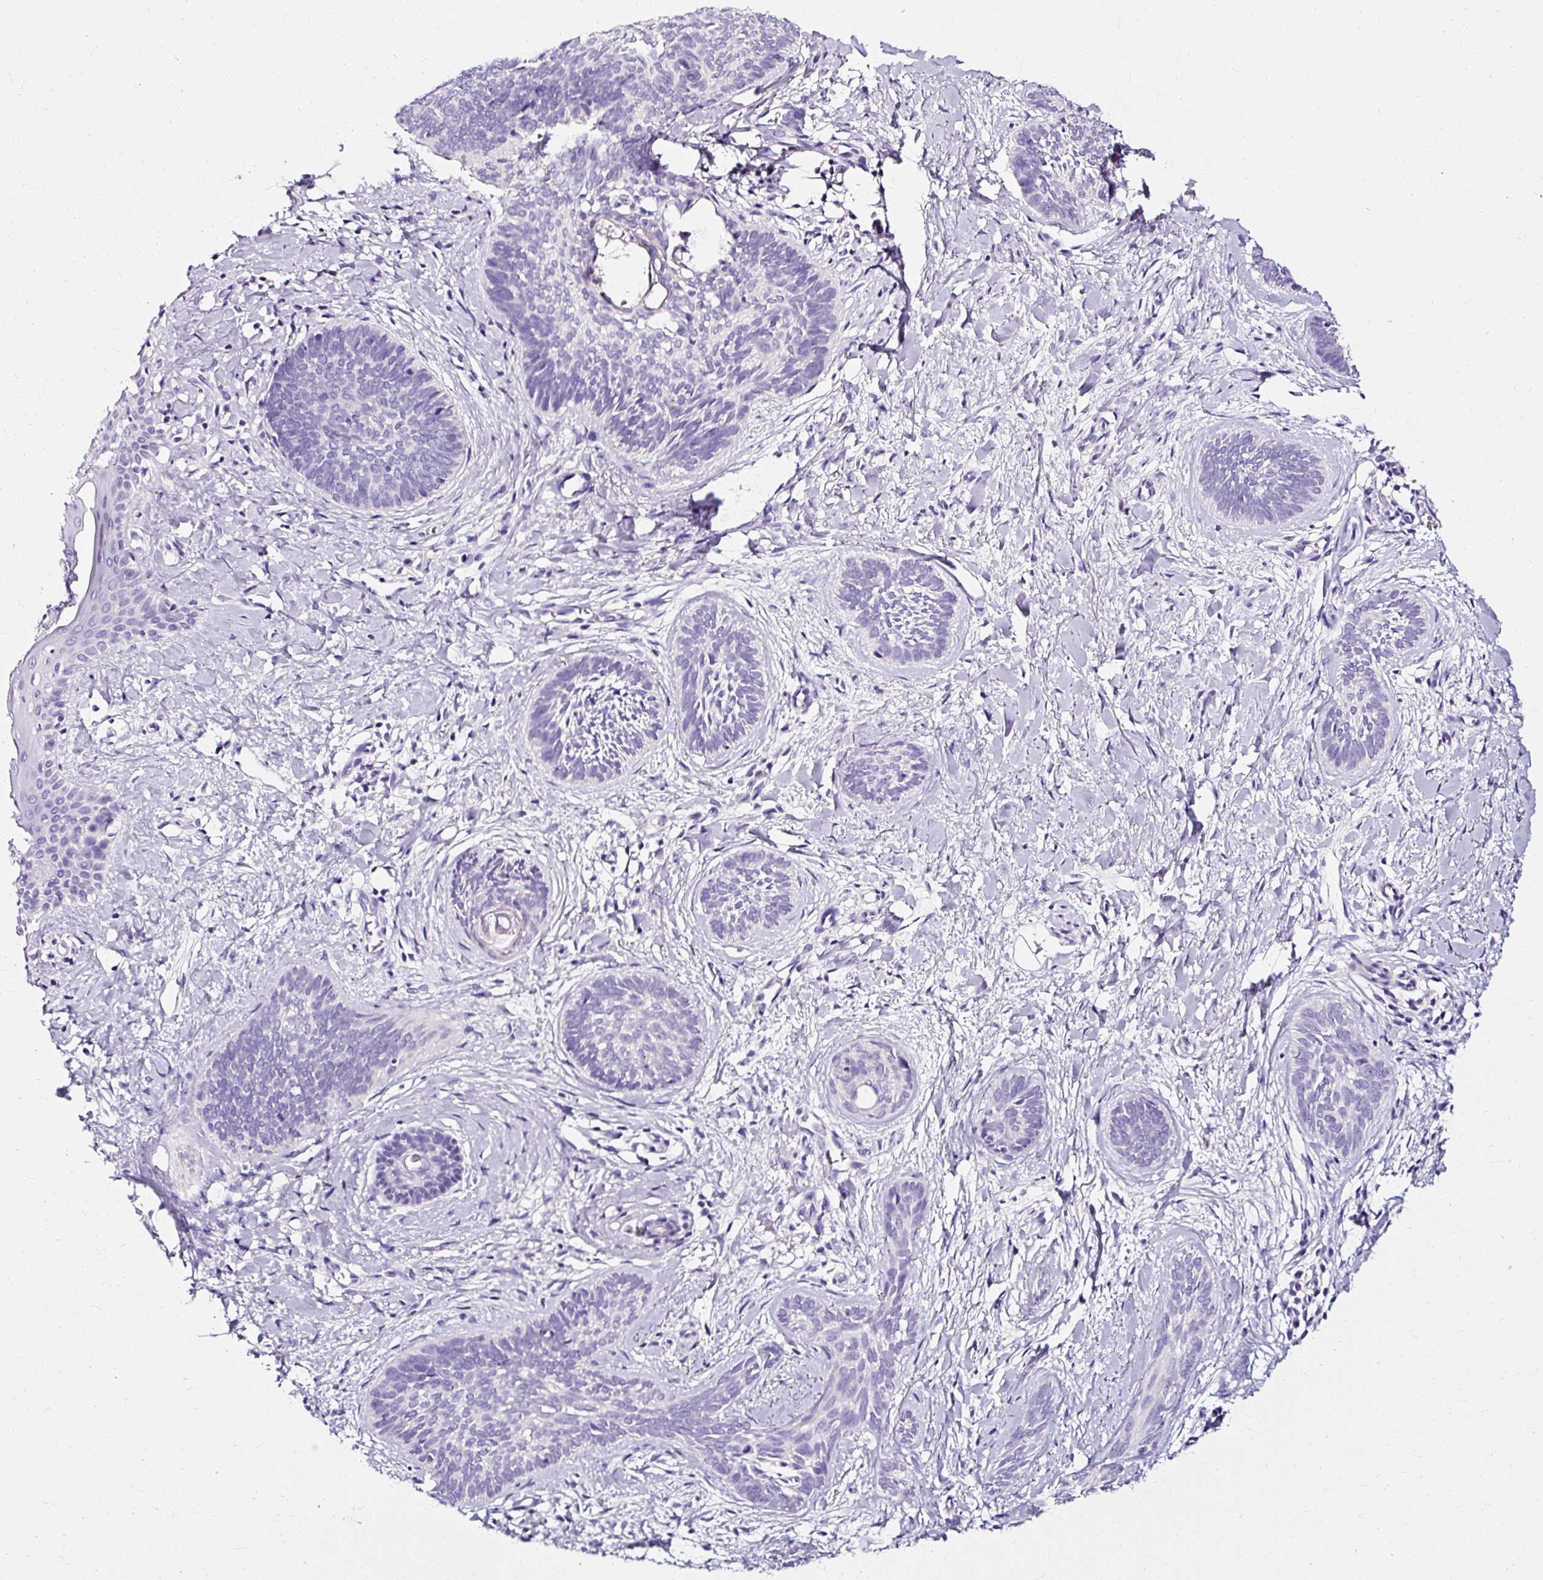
{"staining": {"intensity": "negative", "quantity": "none", "location": "none"}, "tissue": "skin cancer", "cell_type": "Tumor cells", "image_type": "cancer", "snomed": [{"axis": "morphology", "description": "Basal cell carcinoma"}, {"axis": "topography", "description": "Skin"}], "caption": "Immunohistochemistry histopathology image of human basal cell carcinoma (skin) stained for a protein (brown), which demonstrates no expression in tumor cells. (DAB (3,3'-diaminobenzidine) immunohistochemistry visualized using brightfield microscopy, high magnification).", "gene": "ATP2A1", "patient": {"sex": "female", "age": 81}}